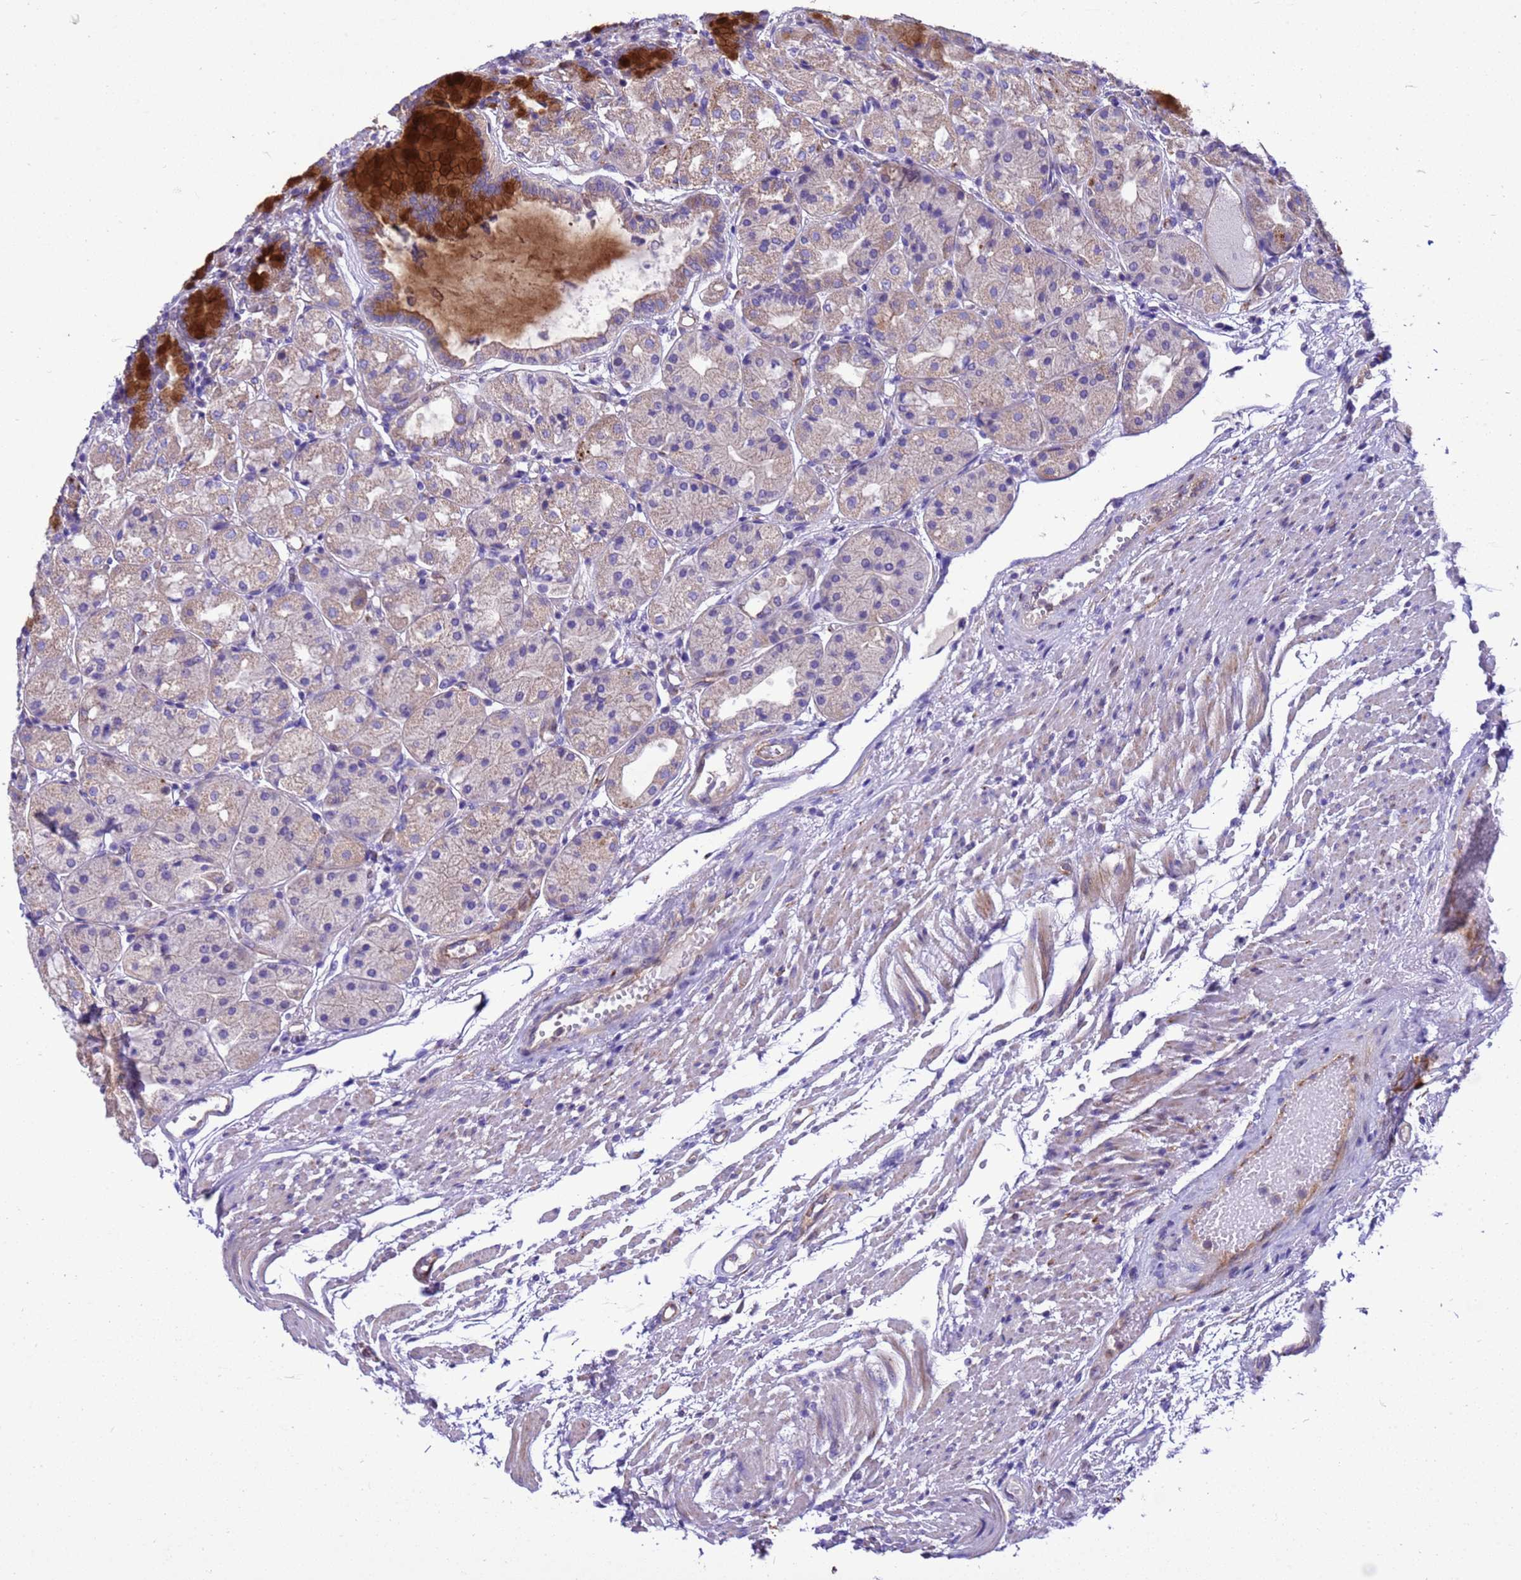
{"staining": {"intensity": "strong", "quantity": "<25%", "location": "cytoplasmic/membranous"}, "tissue": "stomach", "cell_type": "Glandular cells", "image_type": "normal", "snomed": [{"axis": "morphology", "description": "Normal tissue, NOS"}, {"axis": "topography", "description": "Stomach, upper"}], "caption": "Immunohistochemistry (IHC) of unremarkable human stomach displays medium levels of strong cytoplasmic/membranous expression in about <25% of glandular cells. Using DAB (3,3'-diaminobenzidine) (brown) and hematoxylin (blue) stains, captured at high magnification using brightfield microscopy.", "gene": "KICS2", "patient": {"sex": "male", "age": 72}}